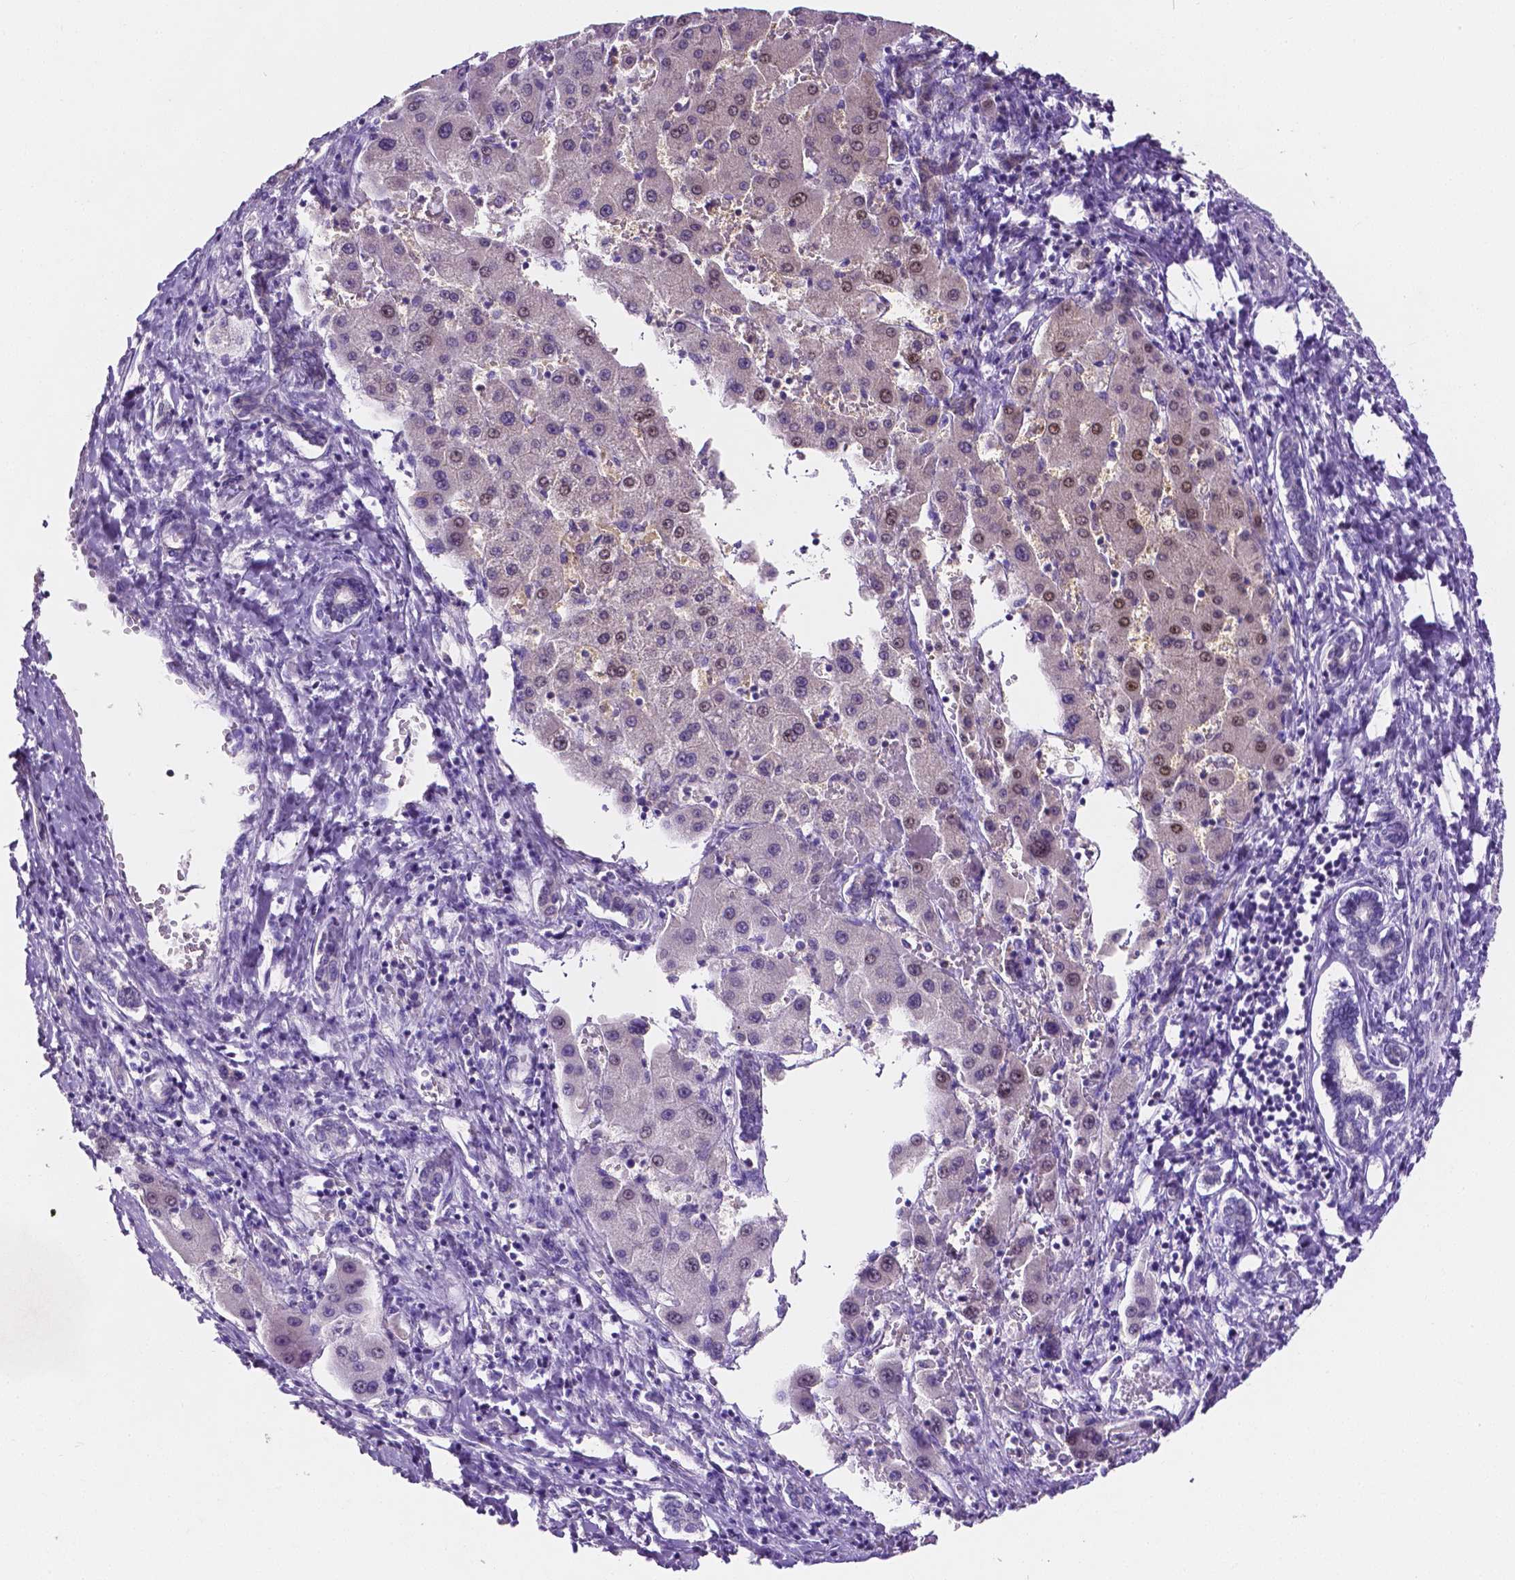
{"staining": {"intensity": "moderate", "quantity": "<25%", "location": "nuclear"}, "tissue": "liver cancer", "cell_type": "Tumor cells", "image_type": "cancer", "snomed": [{"axis": "morphology", "description": "Carcinoma, Hepatocellular, NOS"}, {"axis": "topography", "description": "Liver"}], "caption": "Tumor cells show moderate nuclear positivity in approximately <25% of cells in liver cancer.", "gene": "SLC22A2", "patient": {"sex": "male", "age": 40}}